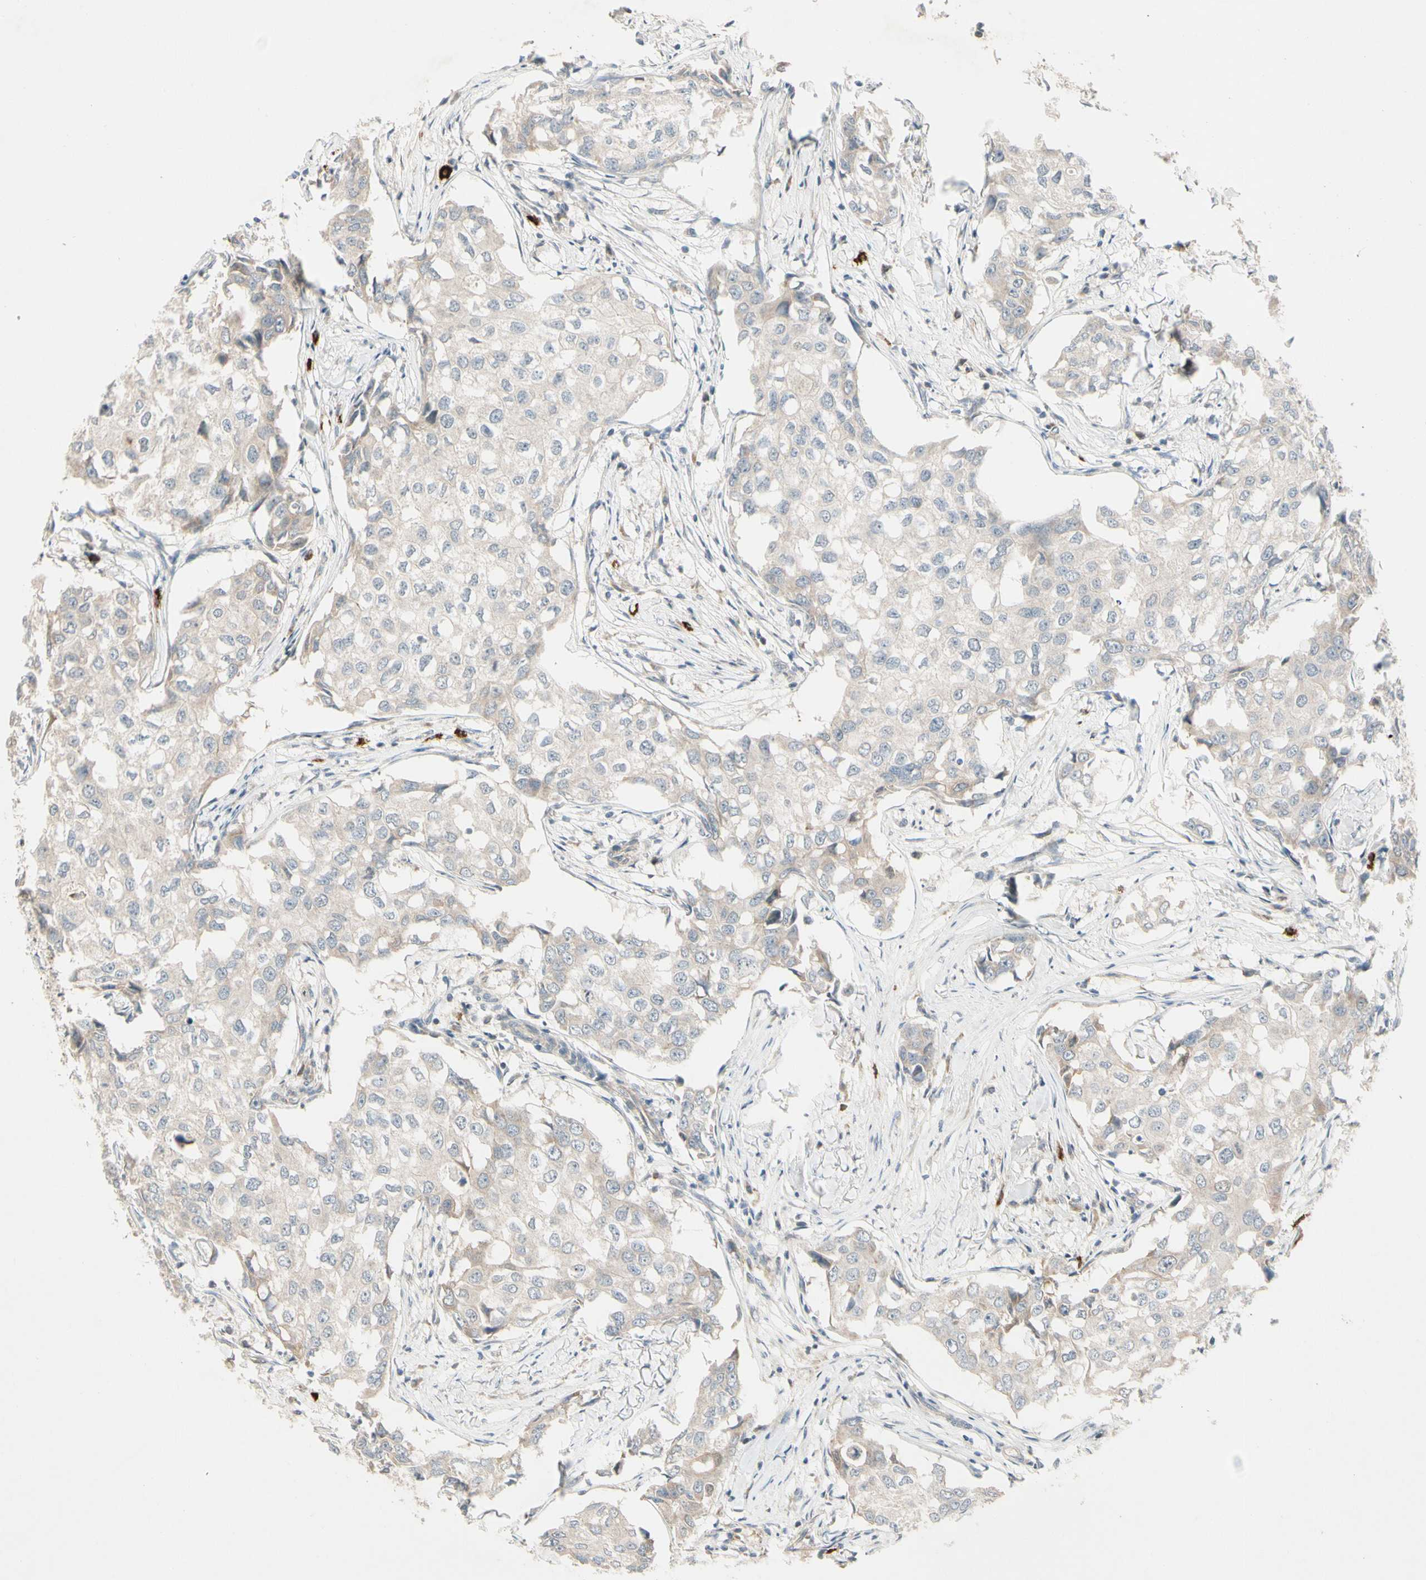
{"staining": {"intensity": "weak", "quantity": "<25%", "location": "cytoplasmic/membranous"}, "tissue": "breast cancer", "cell_type": "Tumor cells", "image_type": "cancer", "snomed": [{"axis": "morphology", "description": "Duct carcinoma"}, {"axis": "topography", "description": "Breast"}], "caption": "IHC micrograph of neoplastic tissue: infiltrating ductal carcinoma (breast) stained with DAB exhibits no significant protein positivity in tumor cells.", "gene": "ICAM5", "patient": {"sex": "female", "age": 27}}